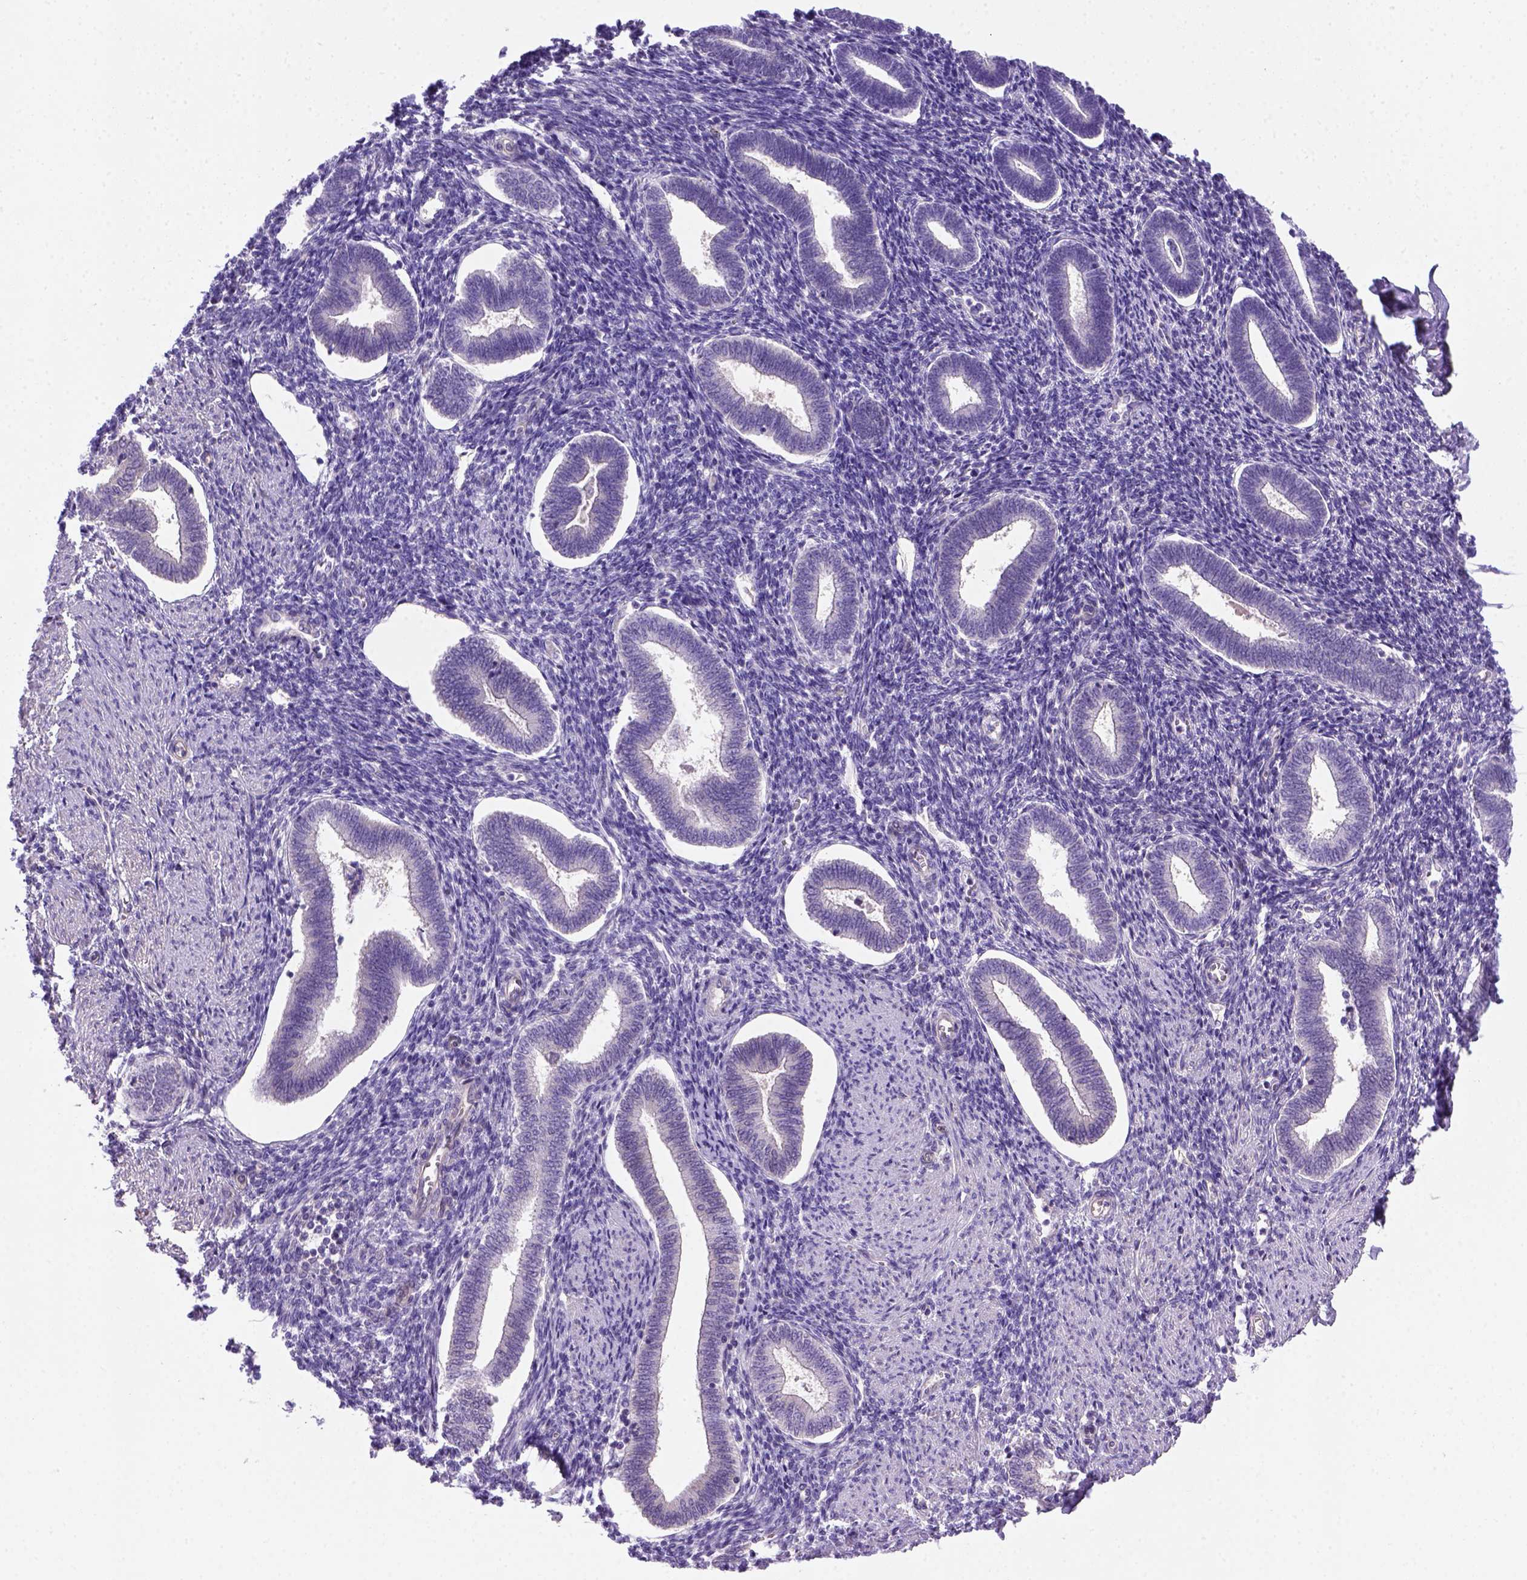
{"staining": {"intensity": "weak", "quantity": "<25%", "location": "nuclear"}, "tissue": "endometrium", "cell_type": "Cells in endometrial stroma", "image_type": "normal", "snomed": [{"axis": "morphology", "description": "Normal tissue, NOS"}, {"axis": "topography", "description": "Endometrium"}], "caption": "Human endometrium stained for a protein using immunohistochemistry (IHC) demonstrates no expression in cells in endometrial stroma.", "gene": "MGMT", "patient": {"sex": "female", "age": 42}}